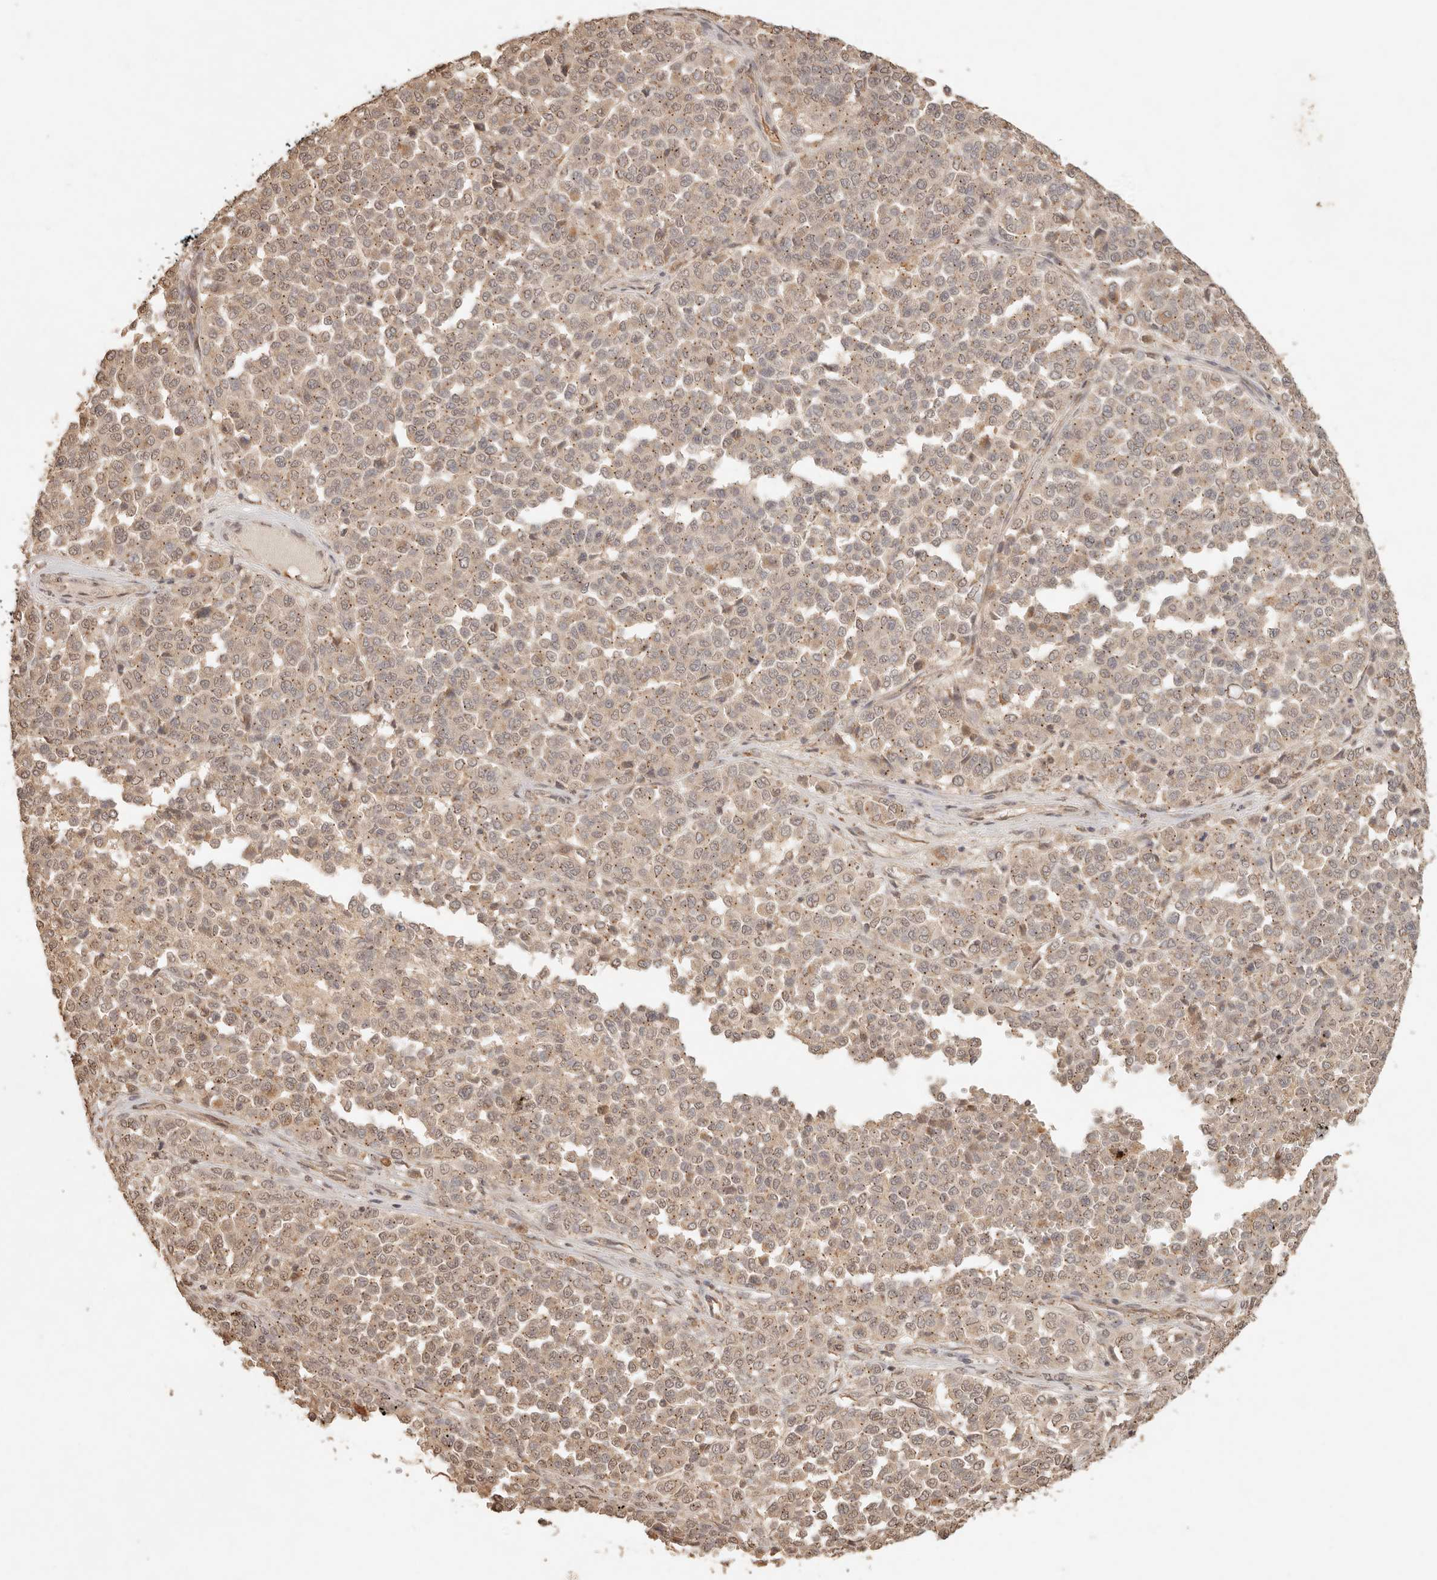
{"staining": {"intensity": "weak", "quantity": ">75%", "location": "cytoplasmic/membranous,nuclear"}, "tissue": "melanoma", "cell_type": "Tumor cells", "image_type": "cancer", "snomed": [{"axis": "morphology", "description": "Malignant melanoma, Metastatic site"}, {"axis": "topography", "description": "Pancreas"}], "caption": "Malignant melanoma (metastatic site) stained for a protein (brown) demonstrates weak cytoplasmic/membranous and nuclear positive positivity in approximately >75% of tumor cells.", "gene": "LMO4", "patient": {"sex": "female", "age": 30}}